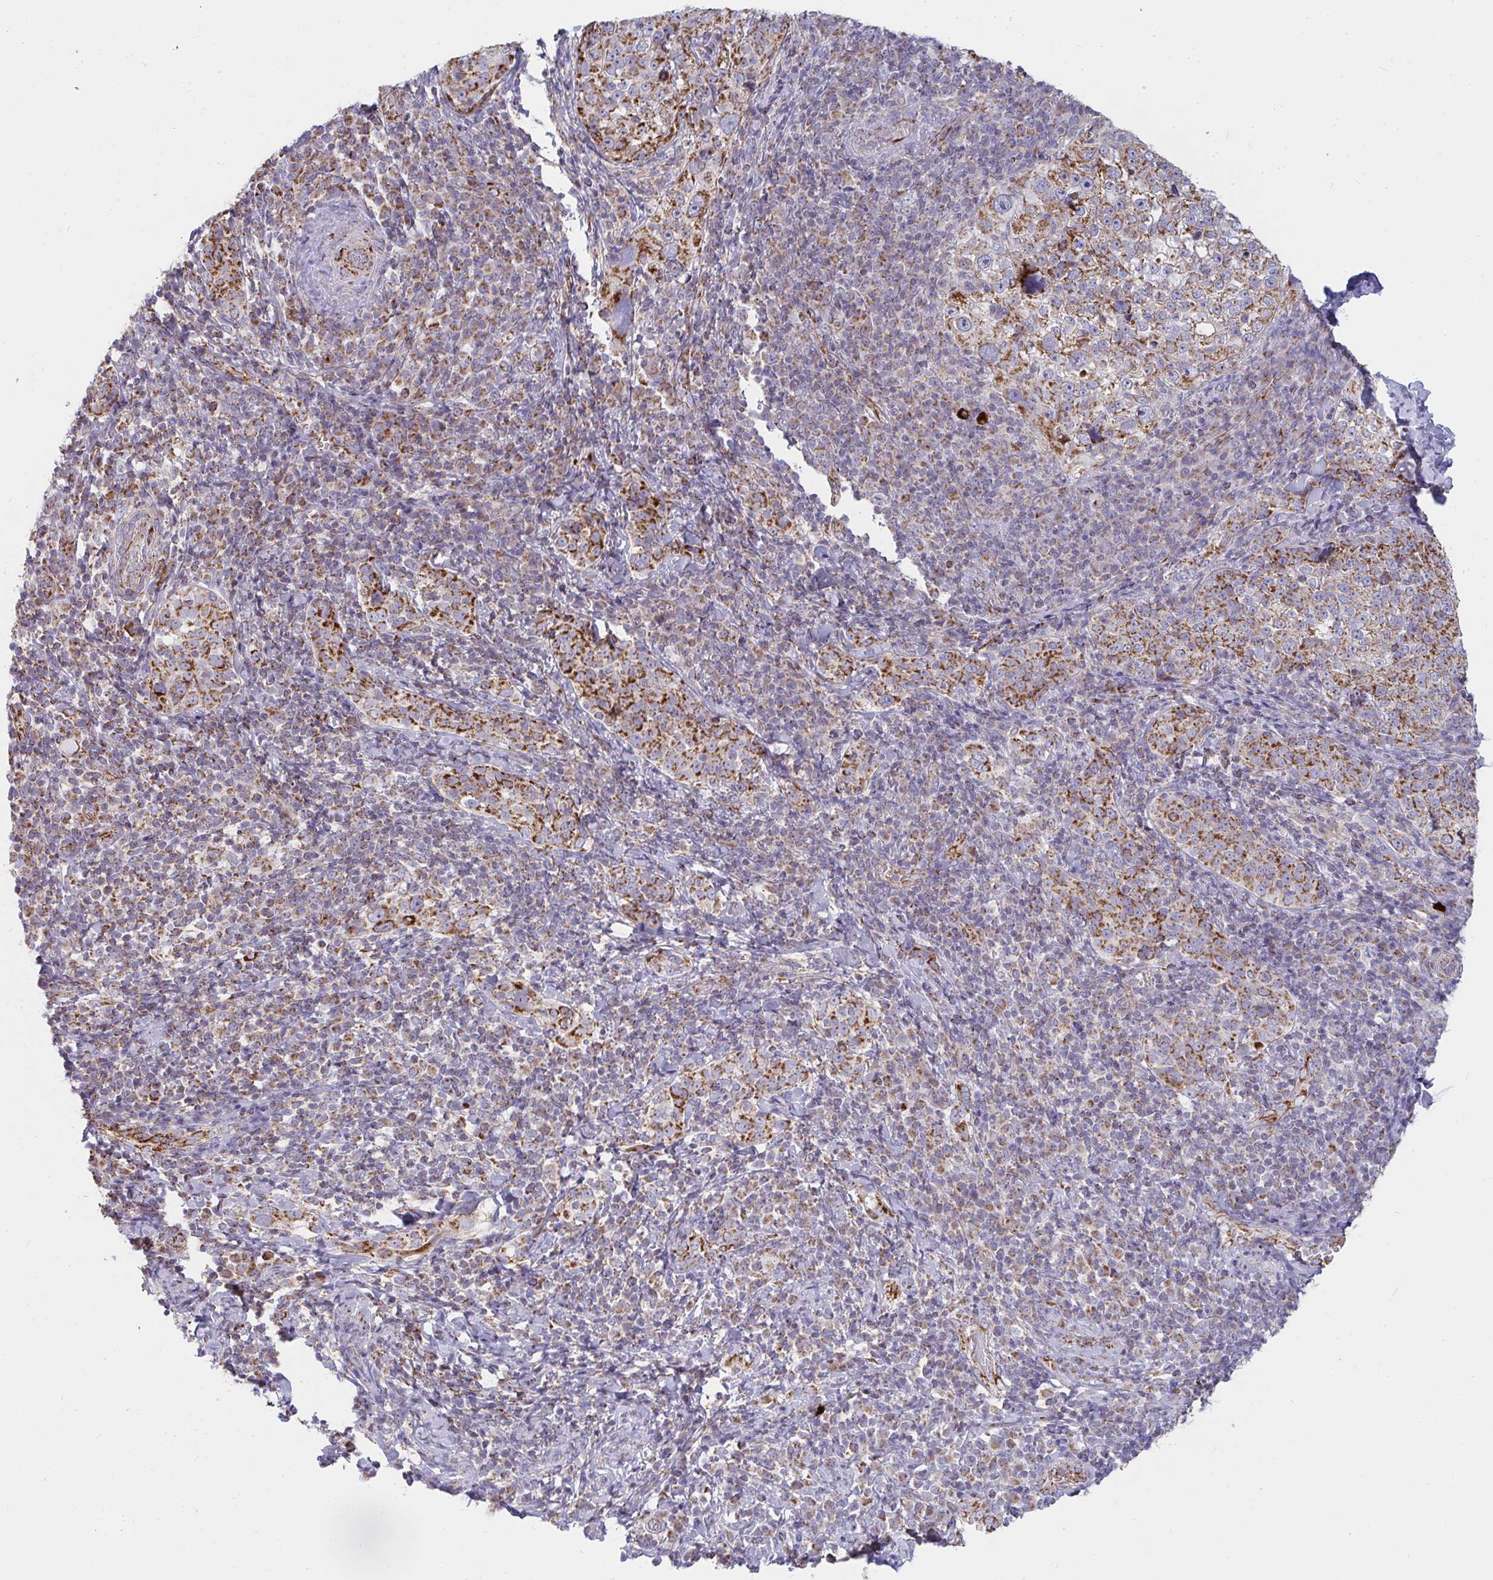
{"staining": {"intensity": "moderate", "quantity": ">75%", "location": "cytoplasmic/membranous"}, "tissue": "cervical cancer", "cell_type": "Tumor cells", "image_type": "cancer", "snomed": [{"axis": "morphology", "description": "Squamous cell carcinoma, NOS"}, {"axis": "topography", "description": "Cervix"}], "caption": "An immunohistochemistry image of neoplastic tissue is shown. Protein staining in brown highlights moderate cytoplasmic/membranous positivity in cervical cancer within tumor cells. (brown staining indicates protein expression, while blue staining denotes nuclei).", "gene": "FAHD1", "patient": {"sex": "female", "age": 75}}